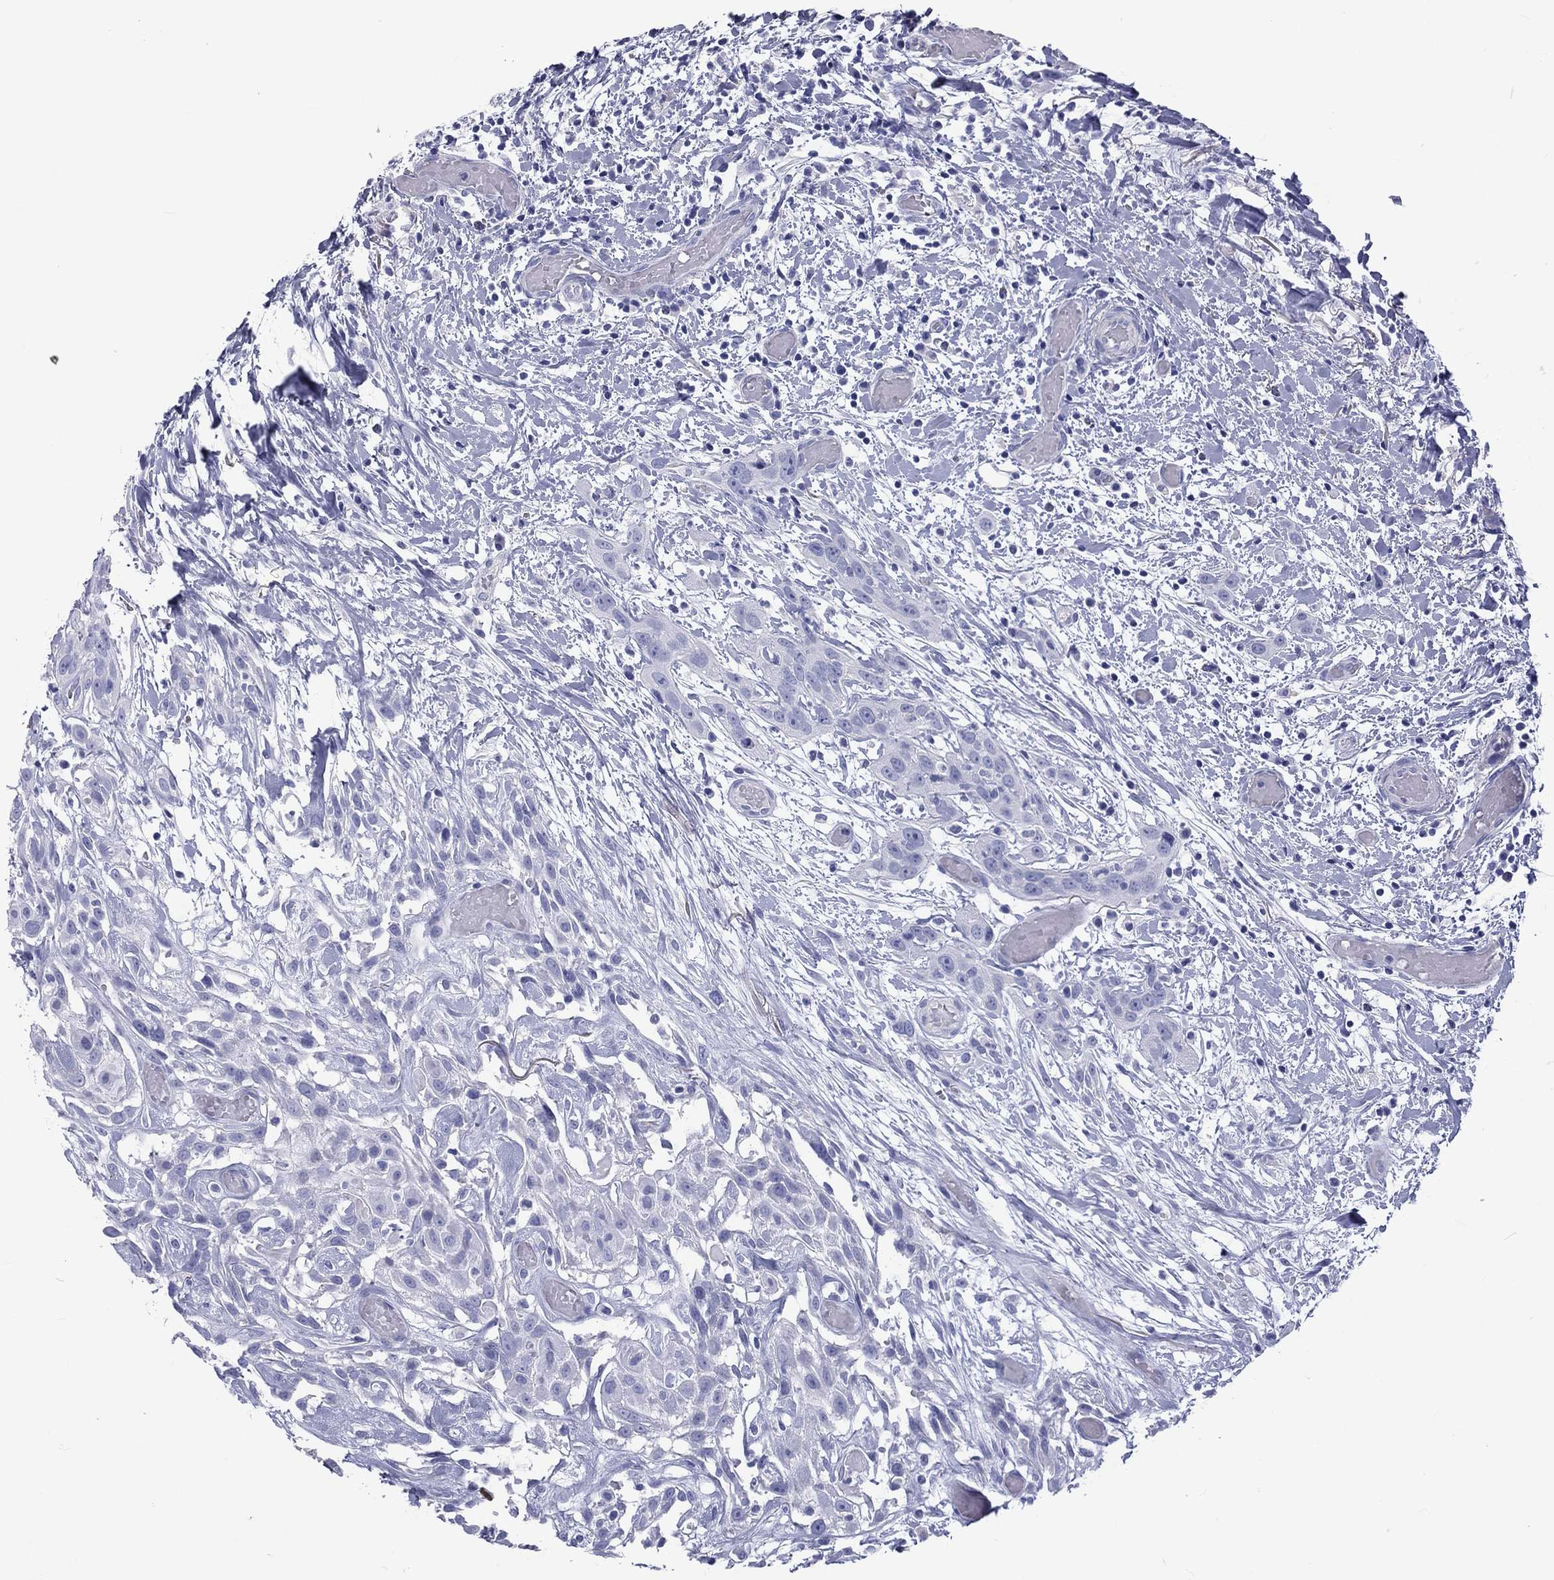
{"staining": {"intensity": "negative", "quantity": "none", "location": "none"}, "tissue": "head and neck cancer", "cell_type": "Tumor cells", "image_type": "cancer", "snomed": [{"axis": "morphology", "description": "Normal tissue, NOS"}, {"axis": "morphology", "description": "Squamous cell carcinoma, NOS"}, {"axis": "topography", "description": "Oral tissue"}, {"axis": "topography", "description": "Salivary gland"}, {"axis": "topography", "description": "Head-Neck"}], "caption": "Immunohistochemistry (IHC) micrograph of neoplastic tissue: head and neck cancer (squamous cell carcinoma) stained with DAB (3,3'-diaminobenzidine) demonstrates no significant protein staining in tumor cells.", "gene": "DNALI1", "patient": {"sex": "female", "age": 62}}